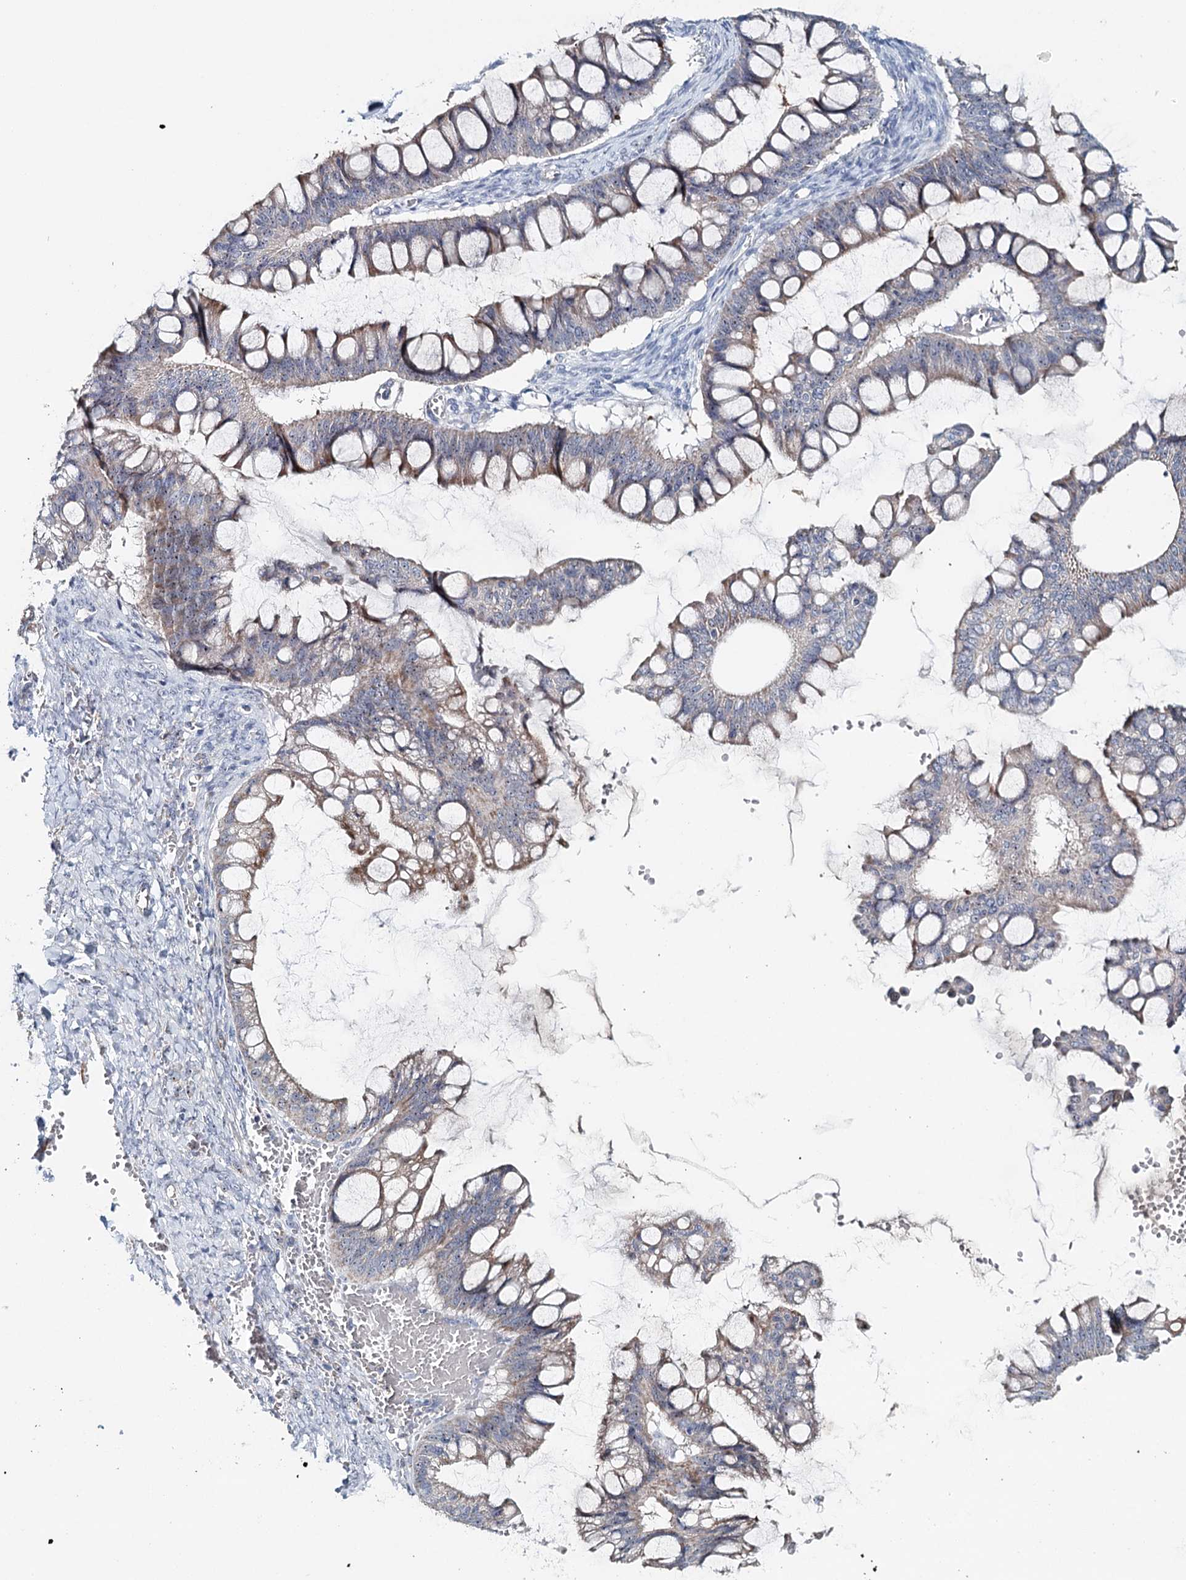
{"staining": {"intensity": "weak", "quantity": "25%-75%", "location": "cytoplasmic/membranous"}, "tissue": "ovarian cancer", "cell_type": "Tumor cells", "image_type": "cancer", "snomed": [{"axis": "morphology", "description": "Cystadenocarcinoma, mucinous, NOS"}, {"axis": "topography", "description": "Ovary"}], "caption": "Immunohistochemistry image of human ovarian cancer stained for a protein (brown), which demonstrates low levels of weak cytoplasmic/membranous staining in approximately 25%-75% of tumor cells.", "gene": "RBM43", "patient": {"sex": "female", "age": 73}}